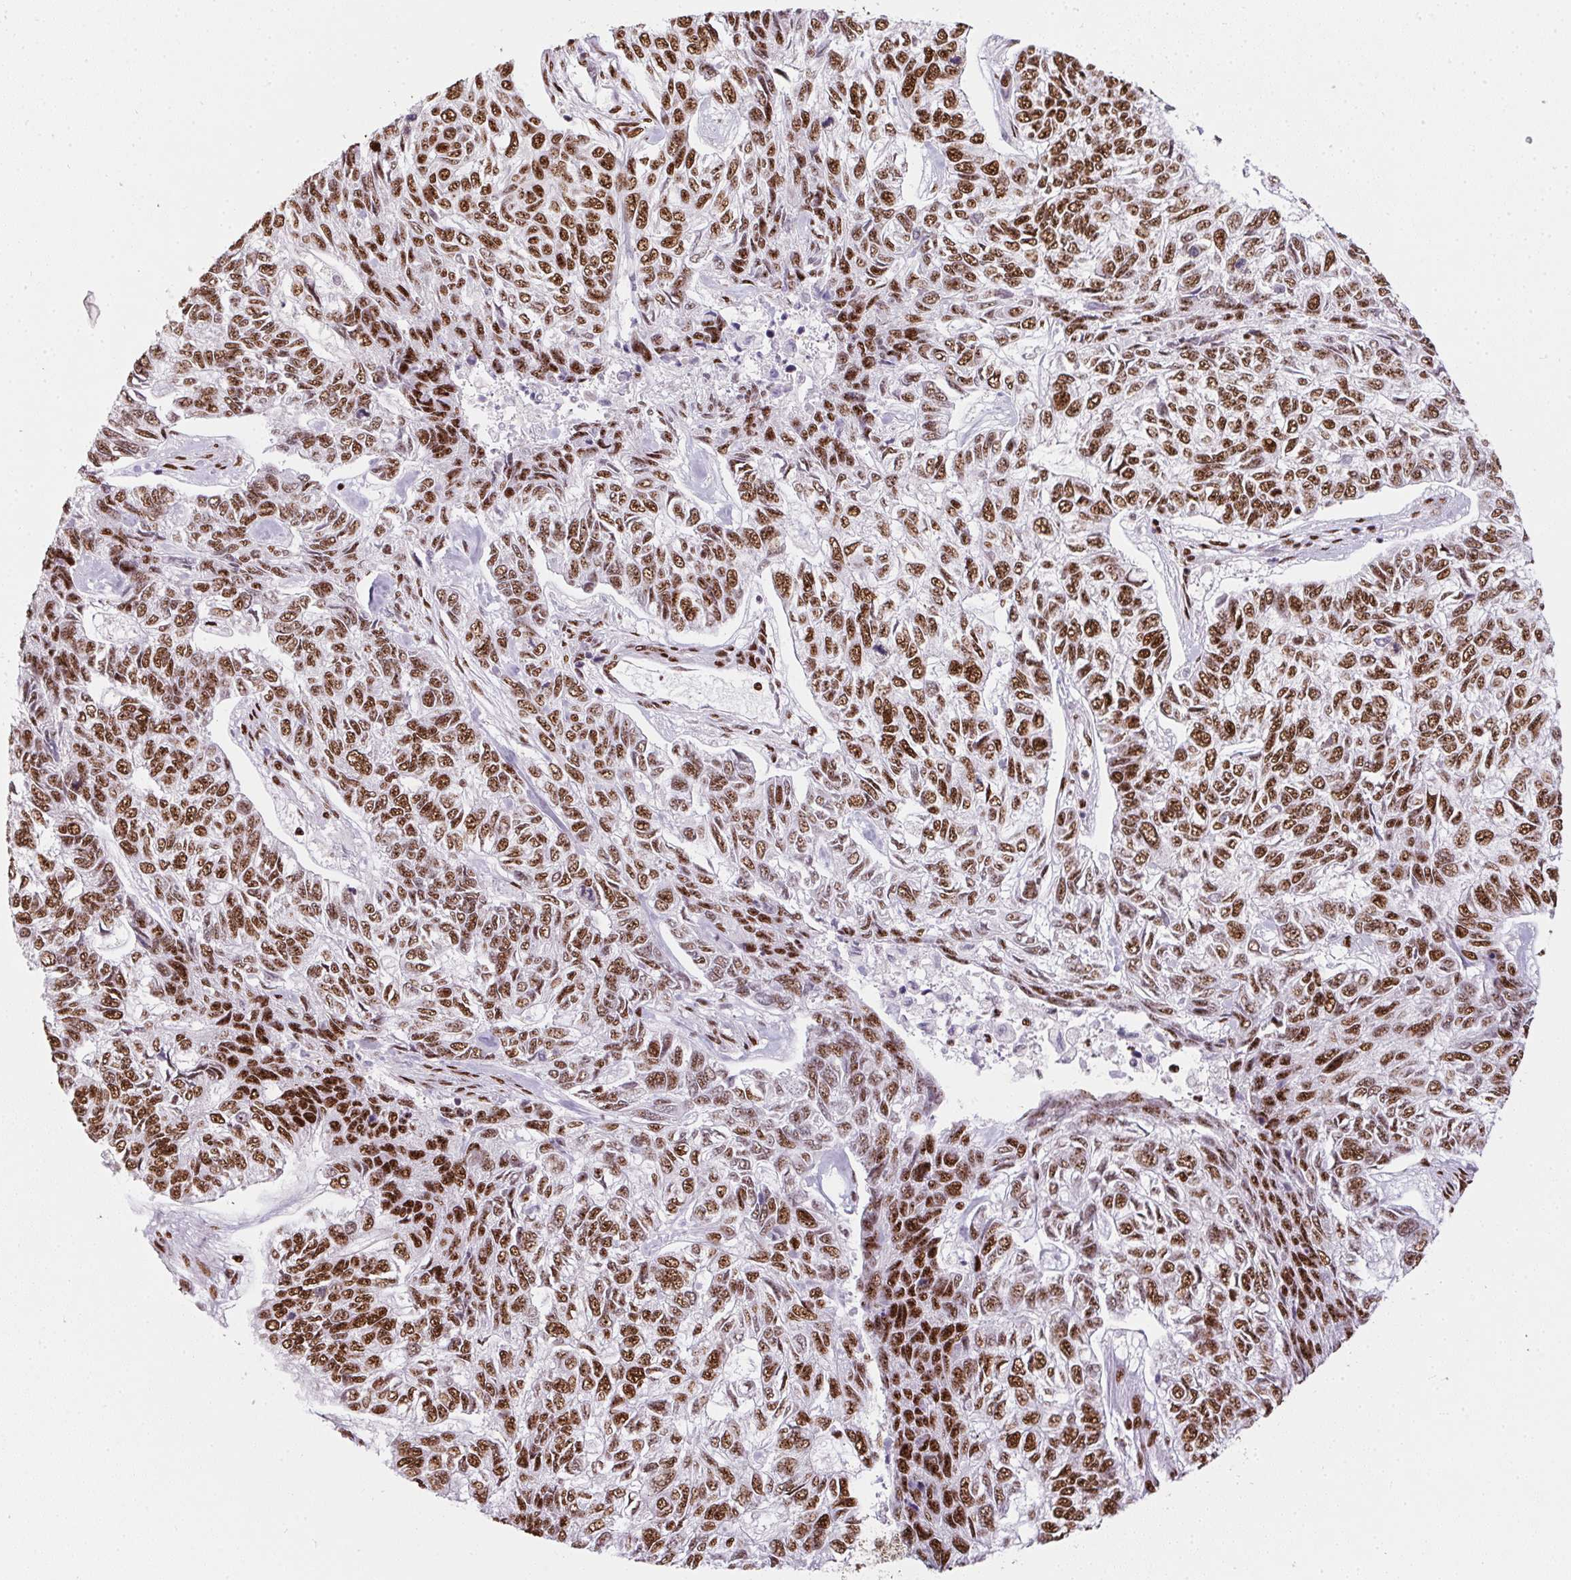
{"staining": {"intensity": "strong", "quantity": ">75%", "location": "nuclear"}, "tissue": "skin cancer", "cell_type": "Tumor cells", "image_type": "cancer", "snomed": [{"axis": "morphology", "description": "Basal cell carcinoma"}, {"axis": "topography", "description": "Skin"}], "caption": "Immunohistochemistry (DAB (3,3'-diaminobenzidine)) staining of human skin cancer (basal cell carcinoma) displays strong nuclear protein expression in about >75% of tumor cells. Immunohistochemistry stains the protein of interest in brown and the nuclei are stained blue.", "gene": "PAGE3", "patient": {"sex": "female", "age": 65}}